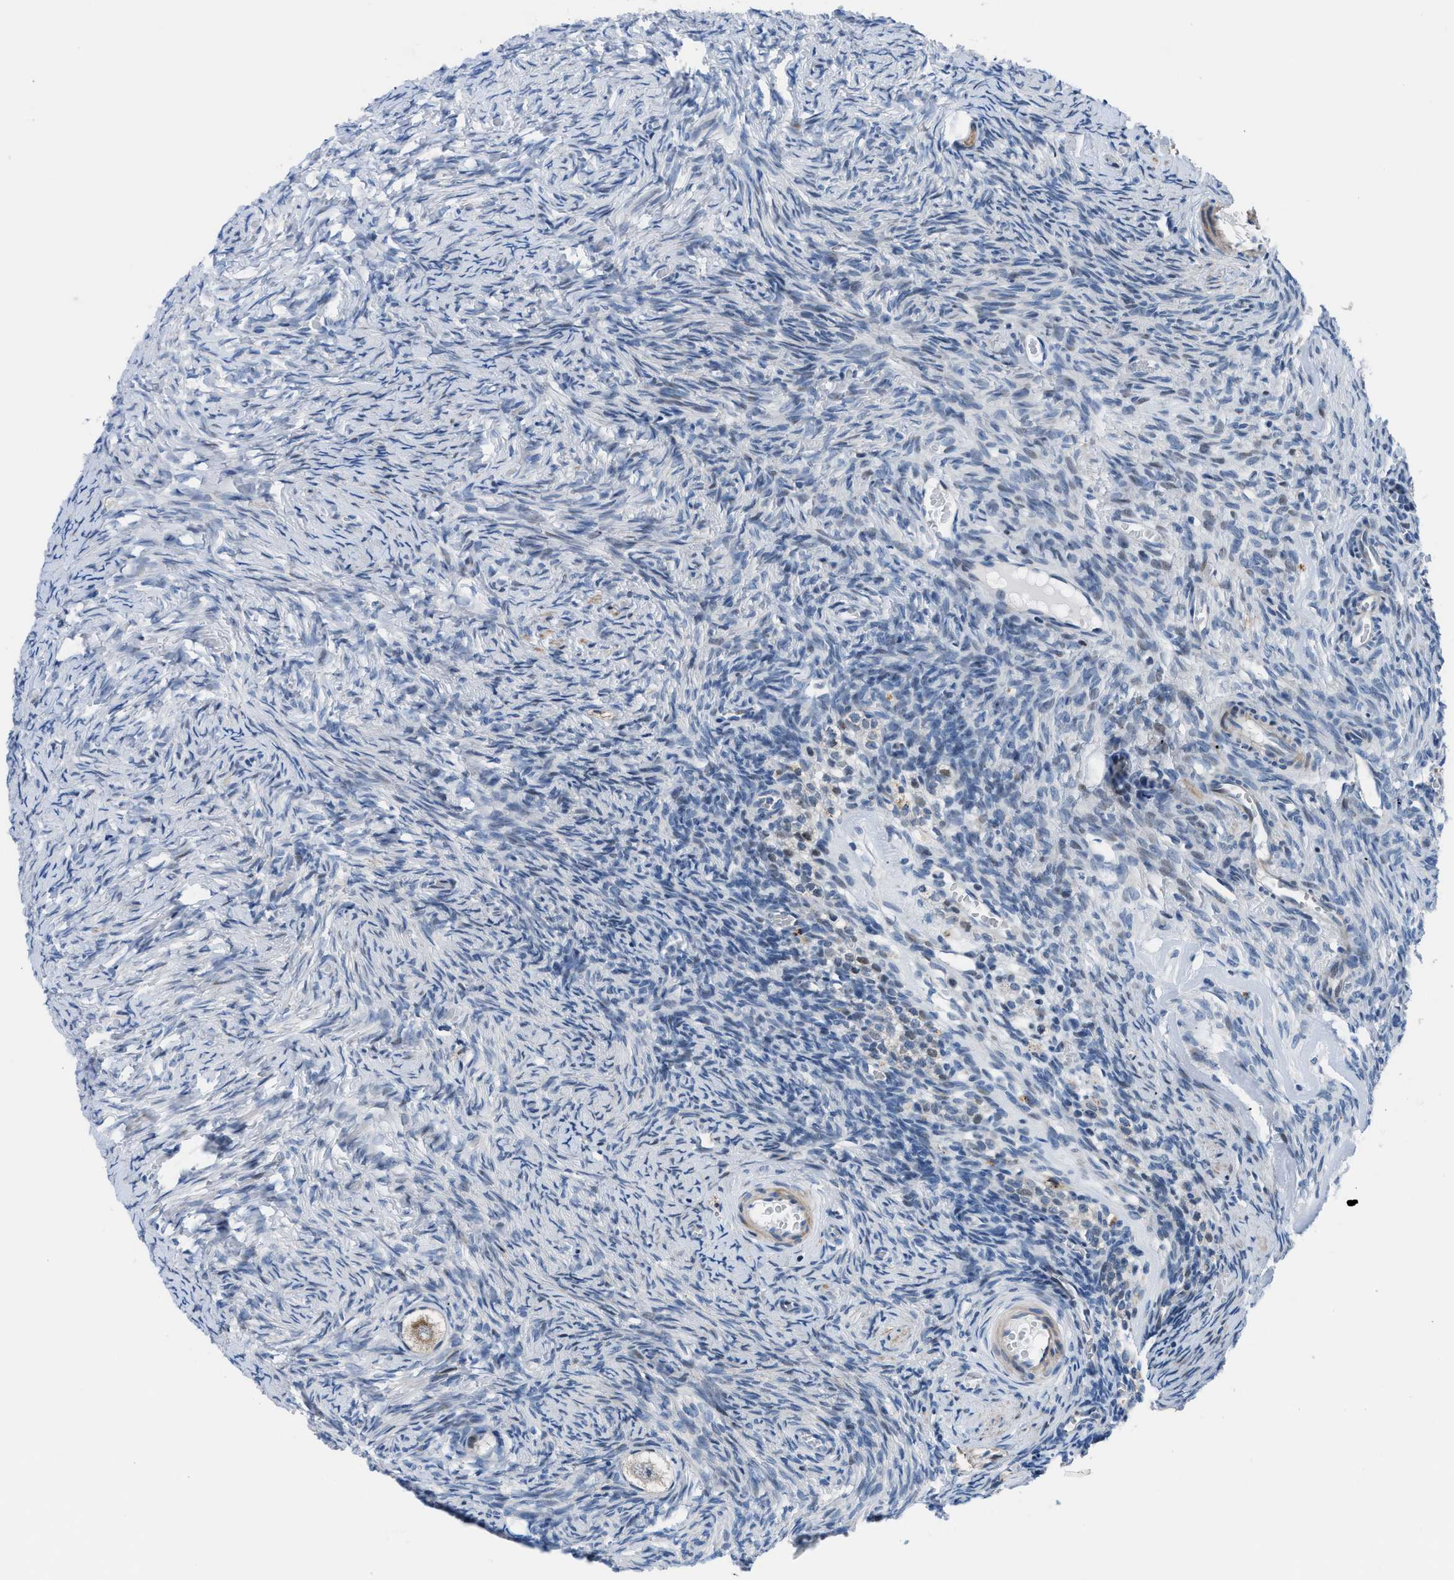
{"staining": {"intensity": "moderate", "quantity": ">75%", "location": "cytoplasmic/membranous"}, "tissue": "ovary", "cell_type": "Follicle cells", "image_type": "normal", "snomed": [{"axis": "morphology", "description": "Normal tissue, NOS"}, {"axis": "topography", "description": "Ovary"}], "caption": "This image exhibits immunohistochemistry (IHC) staining of unremarkable human ovary, with medium moderate cytoplasmic/membranous staining in approximately >75% of follicle cells.", "gene": "UAP1", "patient": {"sex": "female", "age": 27}}